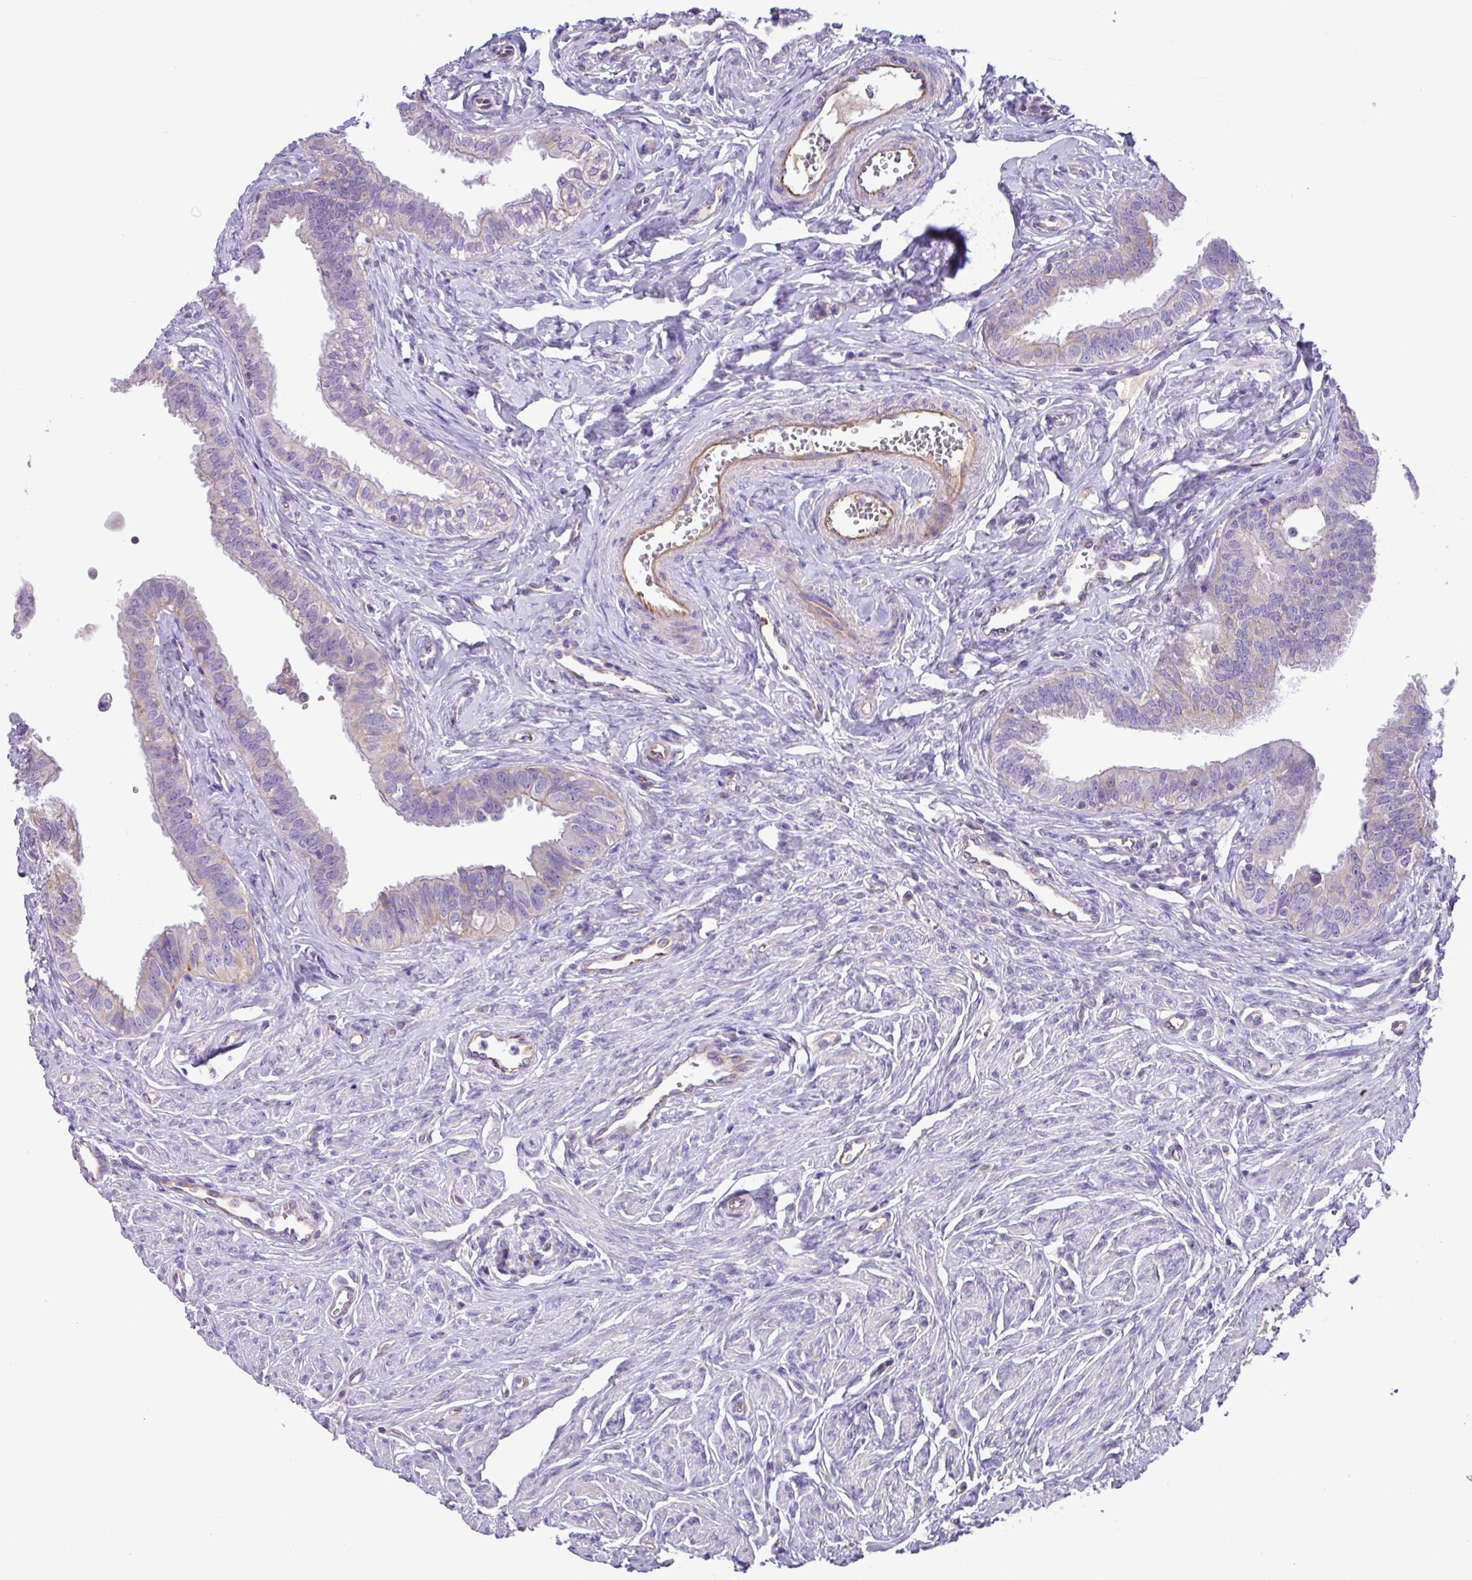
{"staining": {"intensity": "negative", "quantity": "none", "location": "none"}, "tissue": "fallopian tube", "cell_type": "Glandular cells", "image_type": "normal", "snomed": [{"axis": "morphology", "description": "Normal tissue, NOS"}, {"axis": "morphology", "description": "Carcinoma, NOS"}, {"axis": "topography", "description": "Fallopian tube"}, {"axis": "topography", "description": "Ovary"}], "caption": "Micrograph shows no significant protein expression in glandular cells of normal fallopian tube. (Stains: DAB immunohistochemistry (IHC) with hematoxylin counter stain, Microscopy: brightfield microscopy at high magnification).", "gene": "MRM2", "patient": {"sex": "female", "age": 59}}